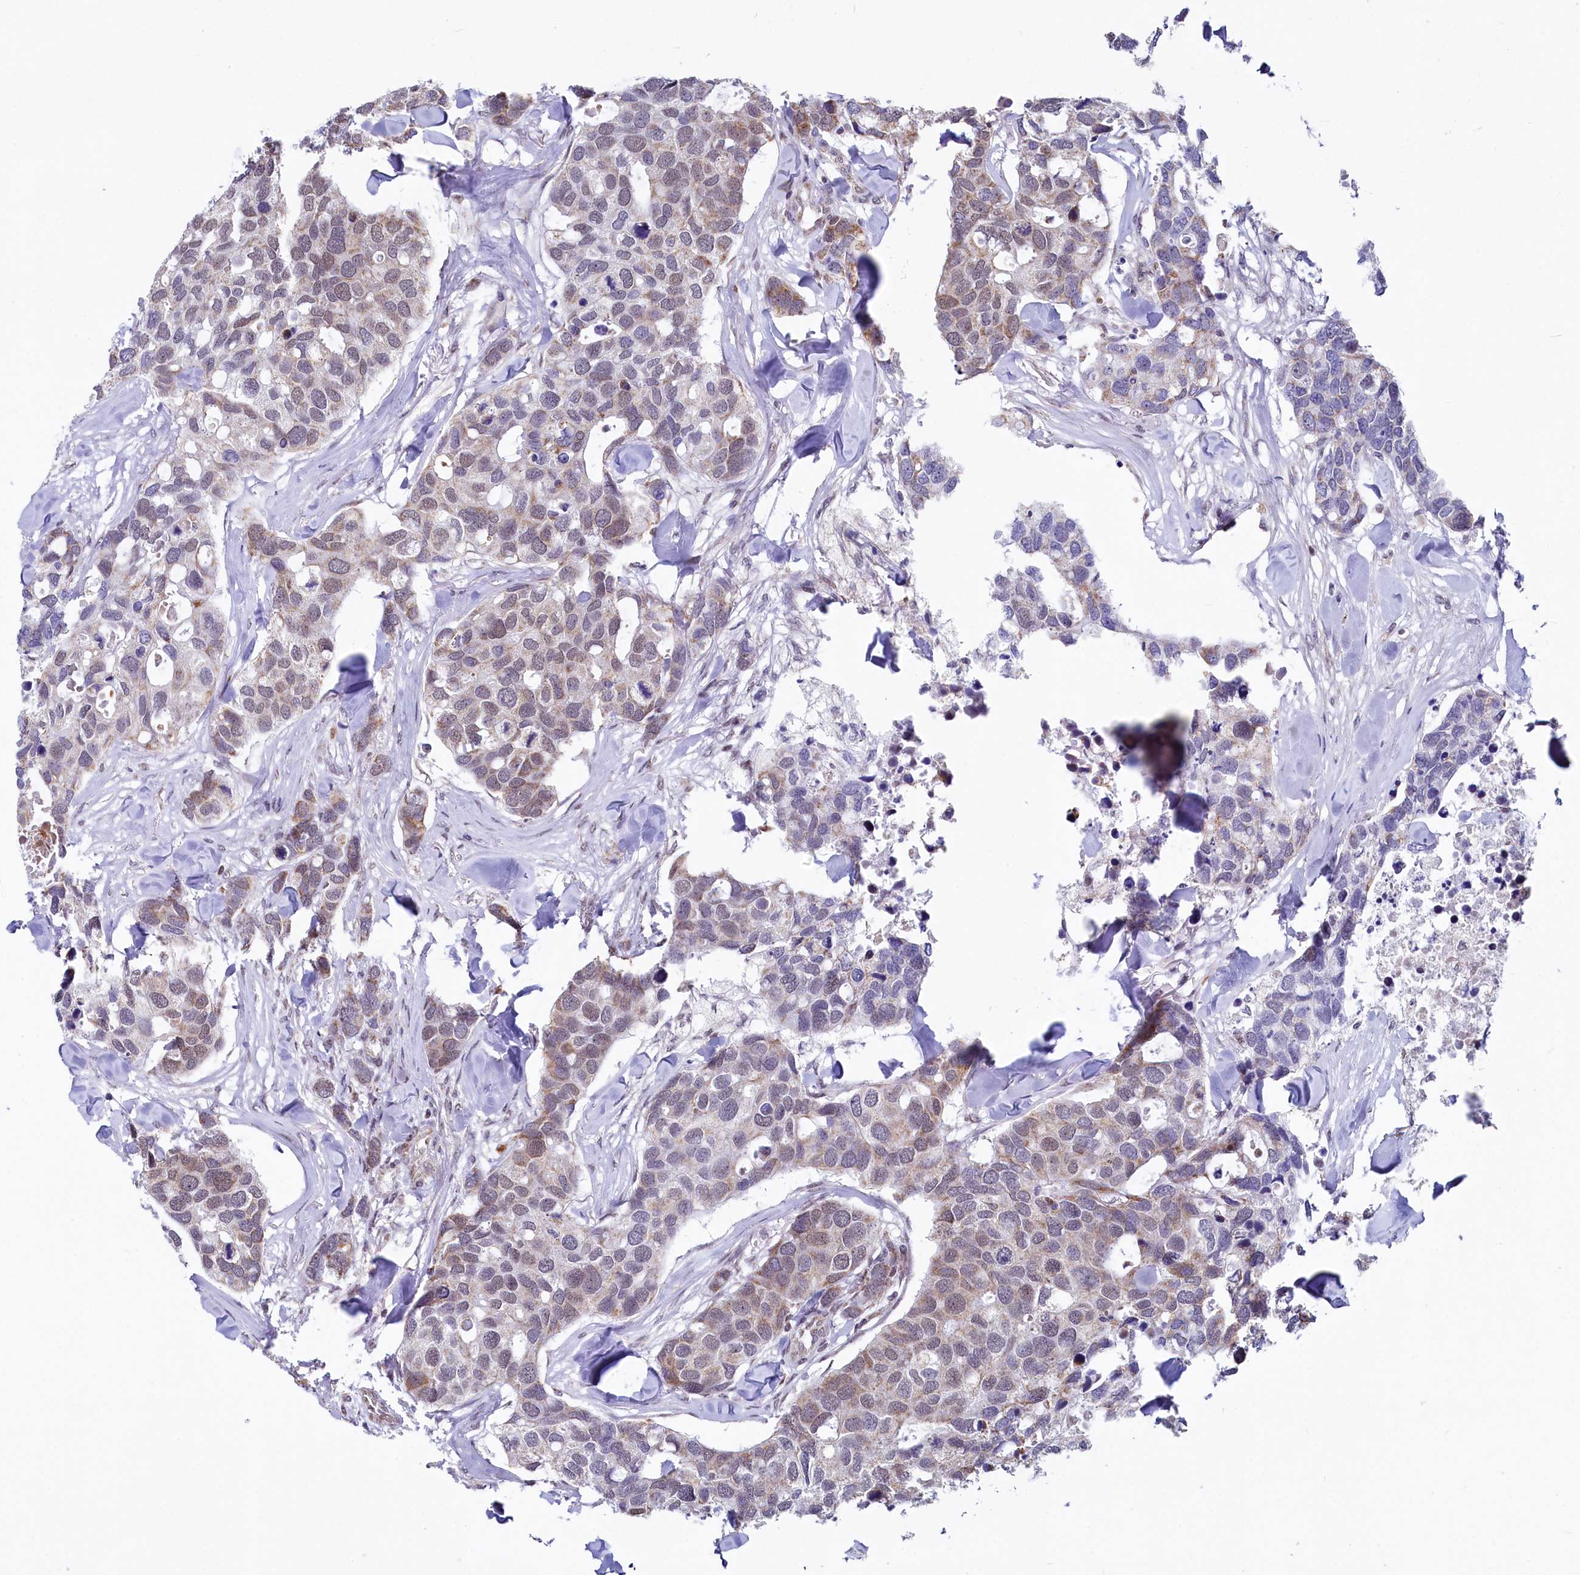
{"staining": {"intensity": "weak", "quantity": "25%-75%", "location": "cytoplasmic/membranous,nuclear"}, "tissue": "breast cancer", "cell_type": "Tumor cells", "image_type": "cancer", "snomed": [{"axis": "morphology", "description": "Duct carcinoma"}, {"axis": "topography", "description": "Breast"}], "caption": "A high-resolution micrograph shows immunohistochemistry (IHC) staining of breast cancer (intraductal carcinoma), which shows weak cytoplasmic/membranous and nuclear staining in approximately 25%-75% of tumor cells. Nuclei are stained in blue.", "gene": "MORN3", "patient": {"sex": "female", "age": 83}}